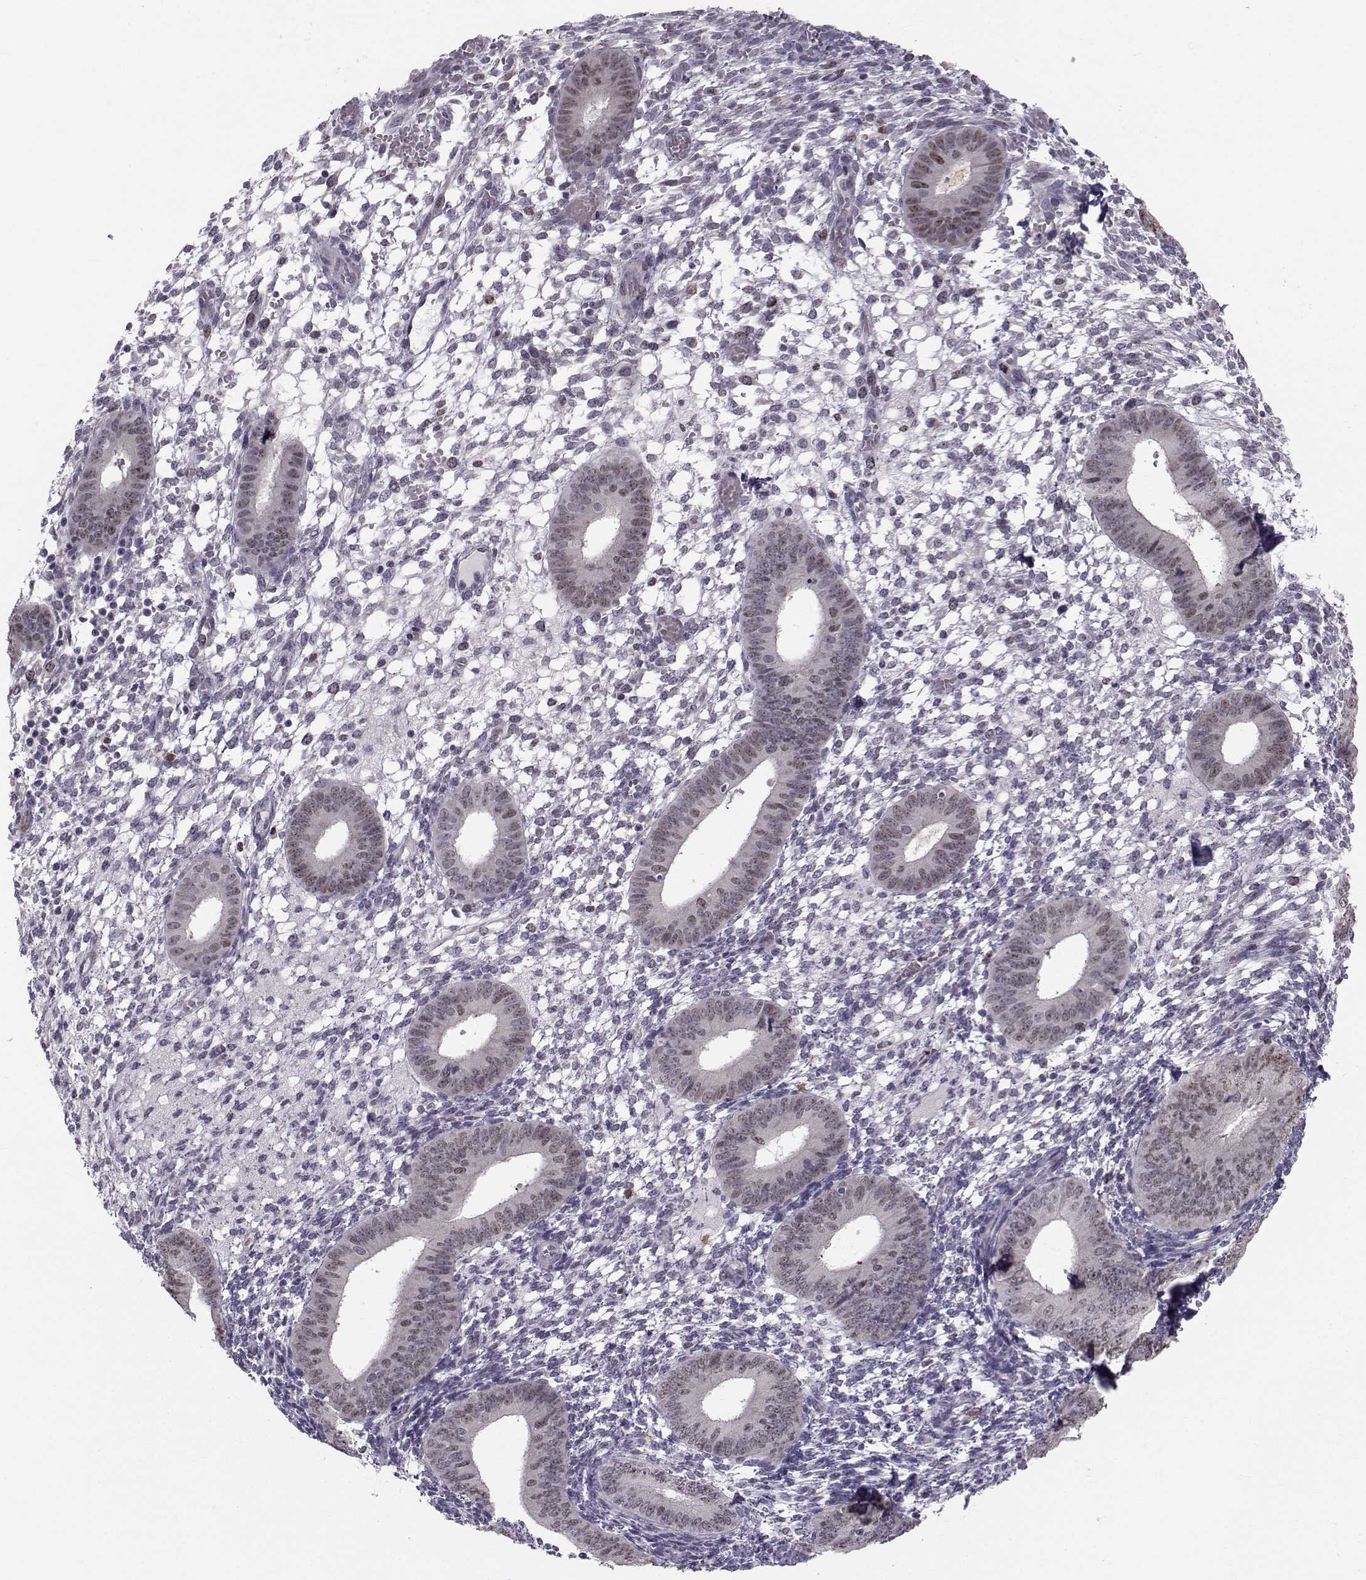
{"staining": {"intensity": "negative", "quantity": "none", "location": "none"}, "tissue": "endometrium", "cell_type": "Cells in endometrial stroma", "image_type": "normal", "snomed": [{"axis": "morphology", "description": "Normal tissue, NOS"}, {"axis": "topography", "description": "Endometrium"}], "caption": "Immunohistochemistry of normal human endometrium reveals no staining in cells in endometrial stroma.", "gene": "LRP8", "patient": {"sex": "female", "age": 39}}